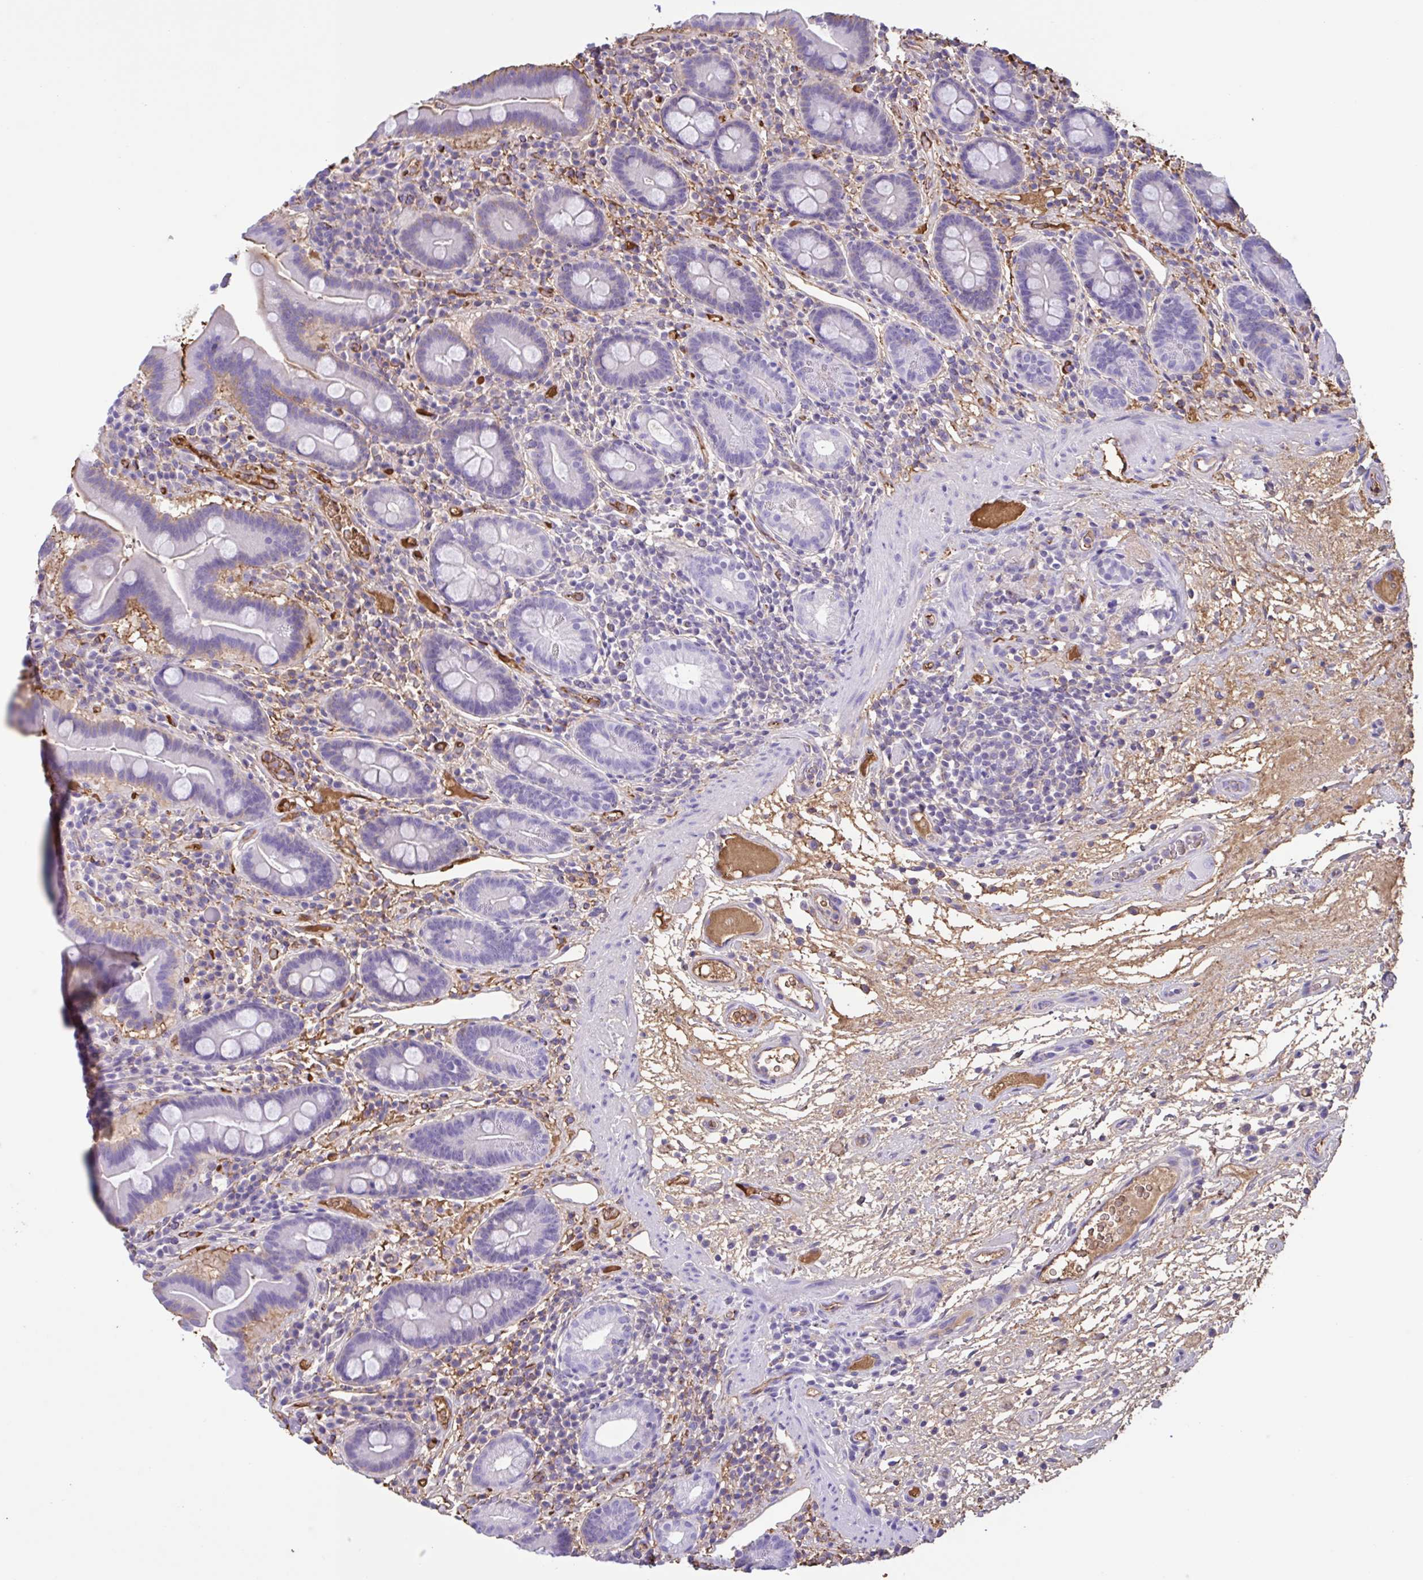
{"staining": {"intensity": "negative", "quantity": "none", "location": "none"}, "tissue": "small intestine", "cell_type": "Glandular cells", "image_type": "normal", "snomed": [{"axis": "morphology", "description": "Normal tissue, NOS"}, {"axis": "topography", "description": "Small intestine"}], "caption": "This micrograph is of benign small intestine stained with immunohistochemistry (IHC) to label a protein in brown with the nuclei are counter-stained blue. There is no expression in glandular cells.", "gene": "LARGE2", "patient": {"sex": "male", "age": 26}}